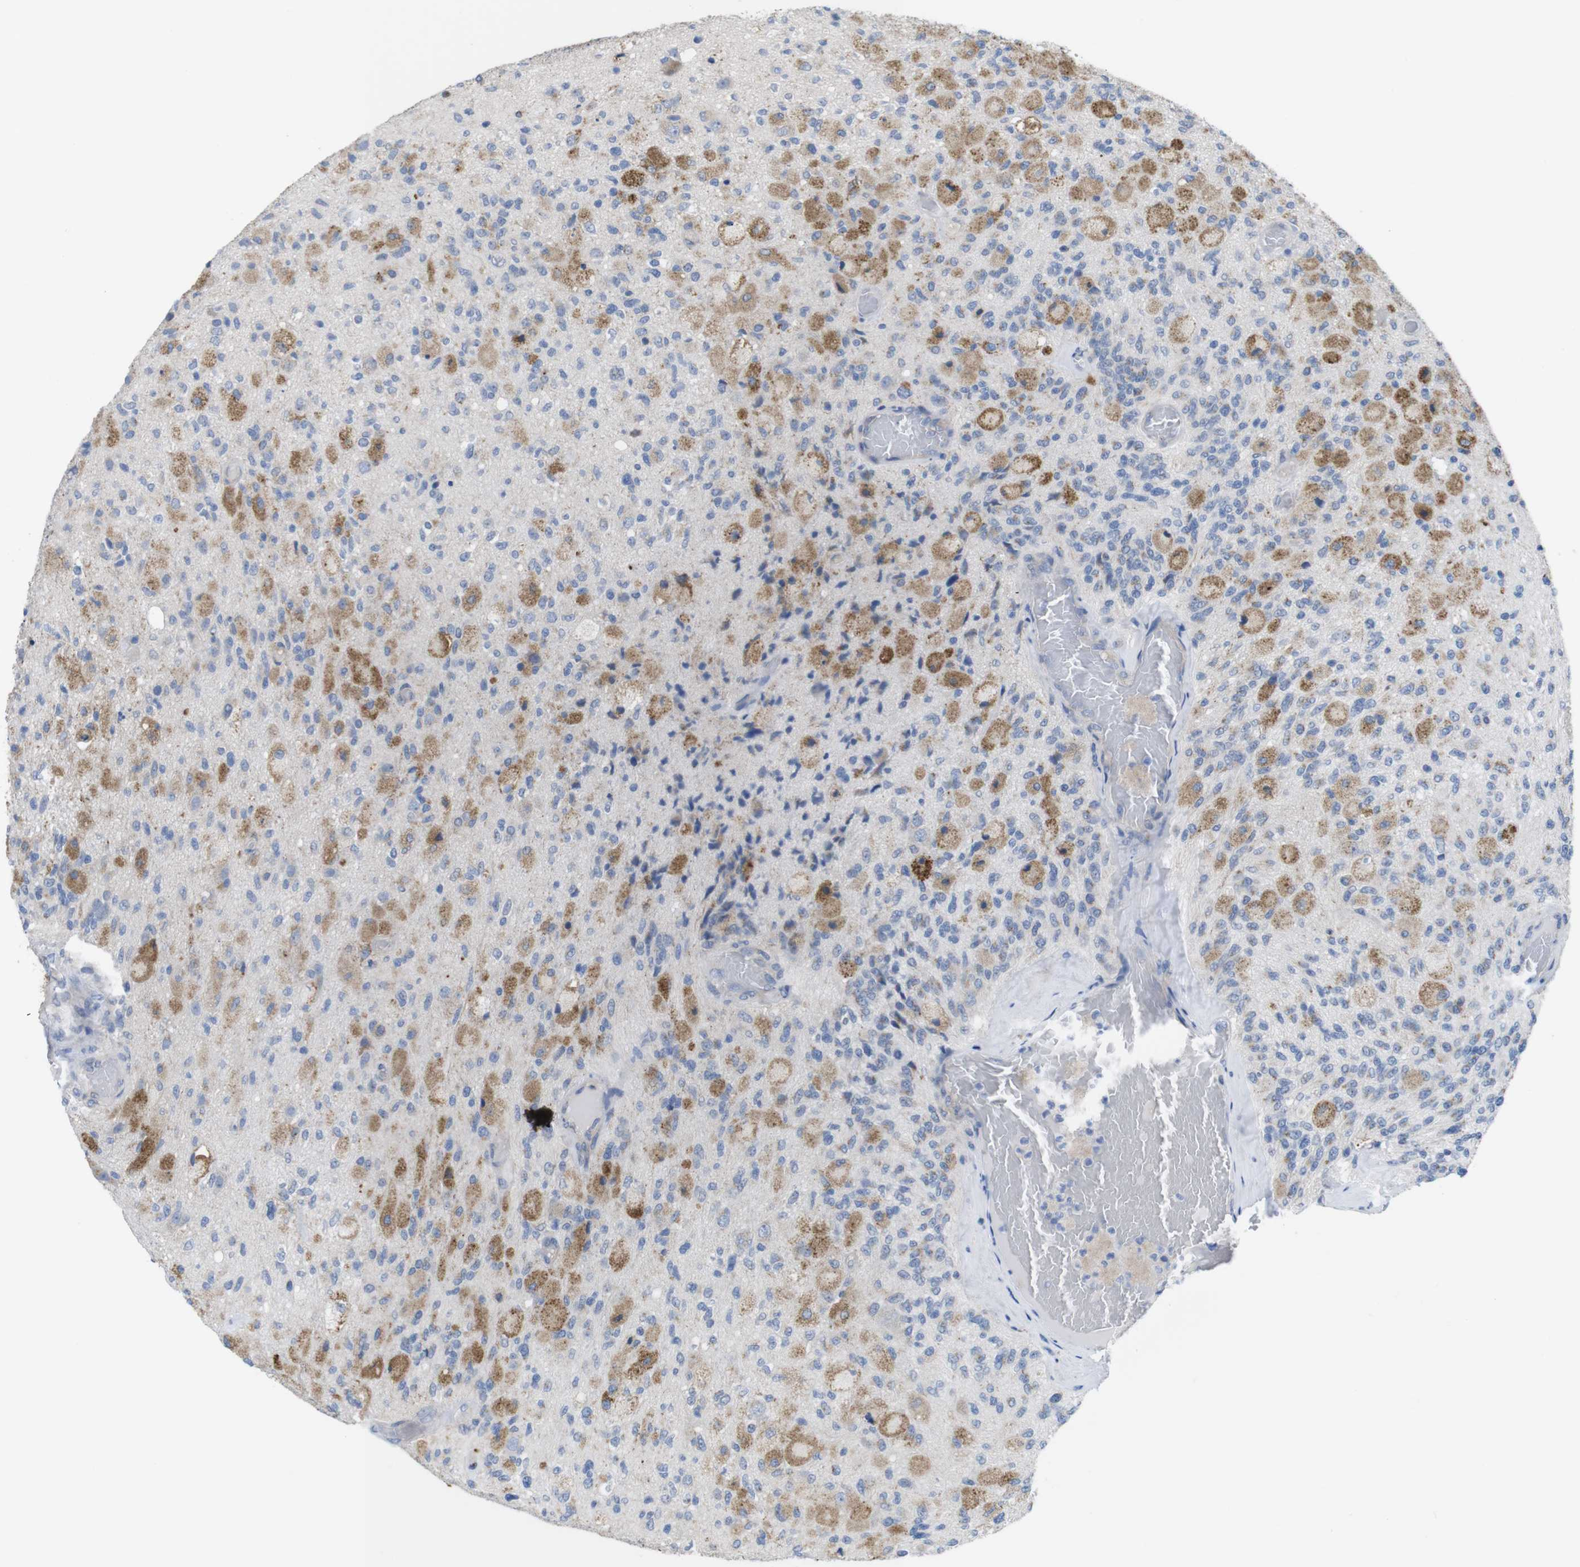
{"staining": {"intensity": "moderate", "quantity": "25%-75%", "location": "cytoplasmic/membranous"}, "tissue": "glioma", "cell_type": "Tumor cells", "image_type": "cancer", "snomed": [{"axis": "morphology", "description": "Normal tissue, NOS"}, {"axis": "morphology", "description": "Glioma, malignant, High grade"}, {"axis": "topography", "description": "Cerebral cortex"}], "caption": "IHC of malignant glioma (high-grade) exhibits medium levels of moderate cytoplasmic/membranous expression in approximately 25%-75% of tumor cells.", "gene": "CCR6", "patient": {"sex": "male", "age": 77}}